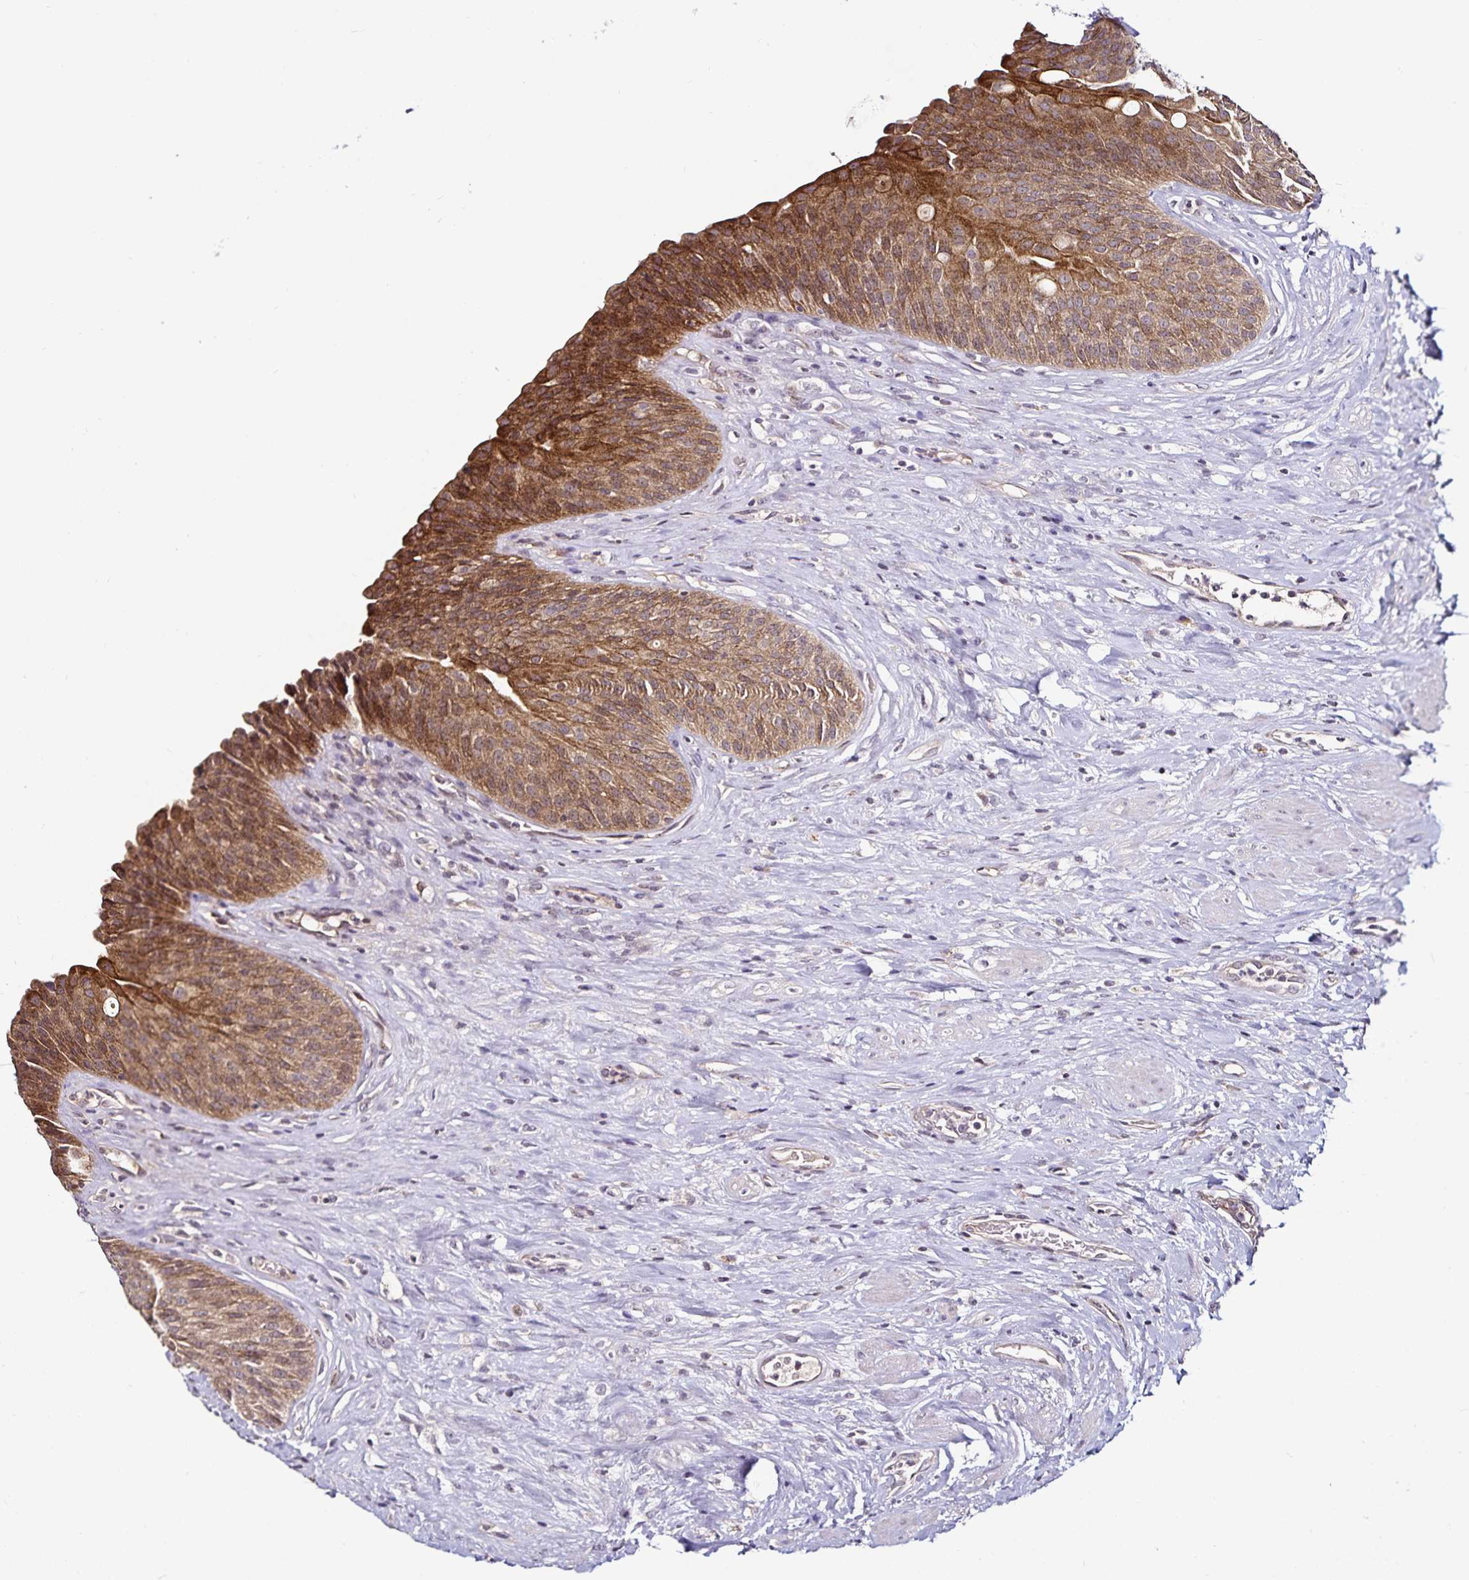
{"staining": {"intensity": "moderate", "quantity": ">75%", "location": "cytoplasmic/membranous"}, "tissue": "urinary bladder", "cell_type": "Urothelial cells", "image_type": "normal", "snomed": [{"axis": "morphology", "description": "Normal tissue, NOS"}, {"axis": "topography", "description": "Urinary bladder"}], "caption": "Benign urinary bladder demonstrates moderate cytoplasmic/membranous expression in approximately >75% of urothelial cells (DAB (3,3'-diaminobenzidine) IHC with brightfield microscopy, high magnification)..", "gene": "ACSL5", "patient": {"sex": "female", "age": 56}}